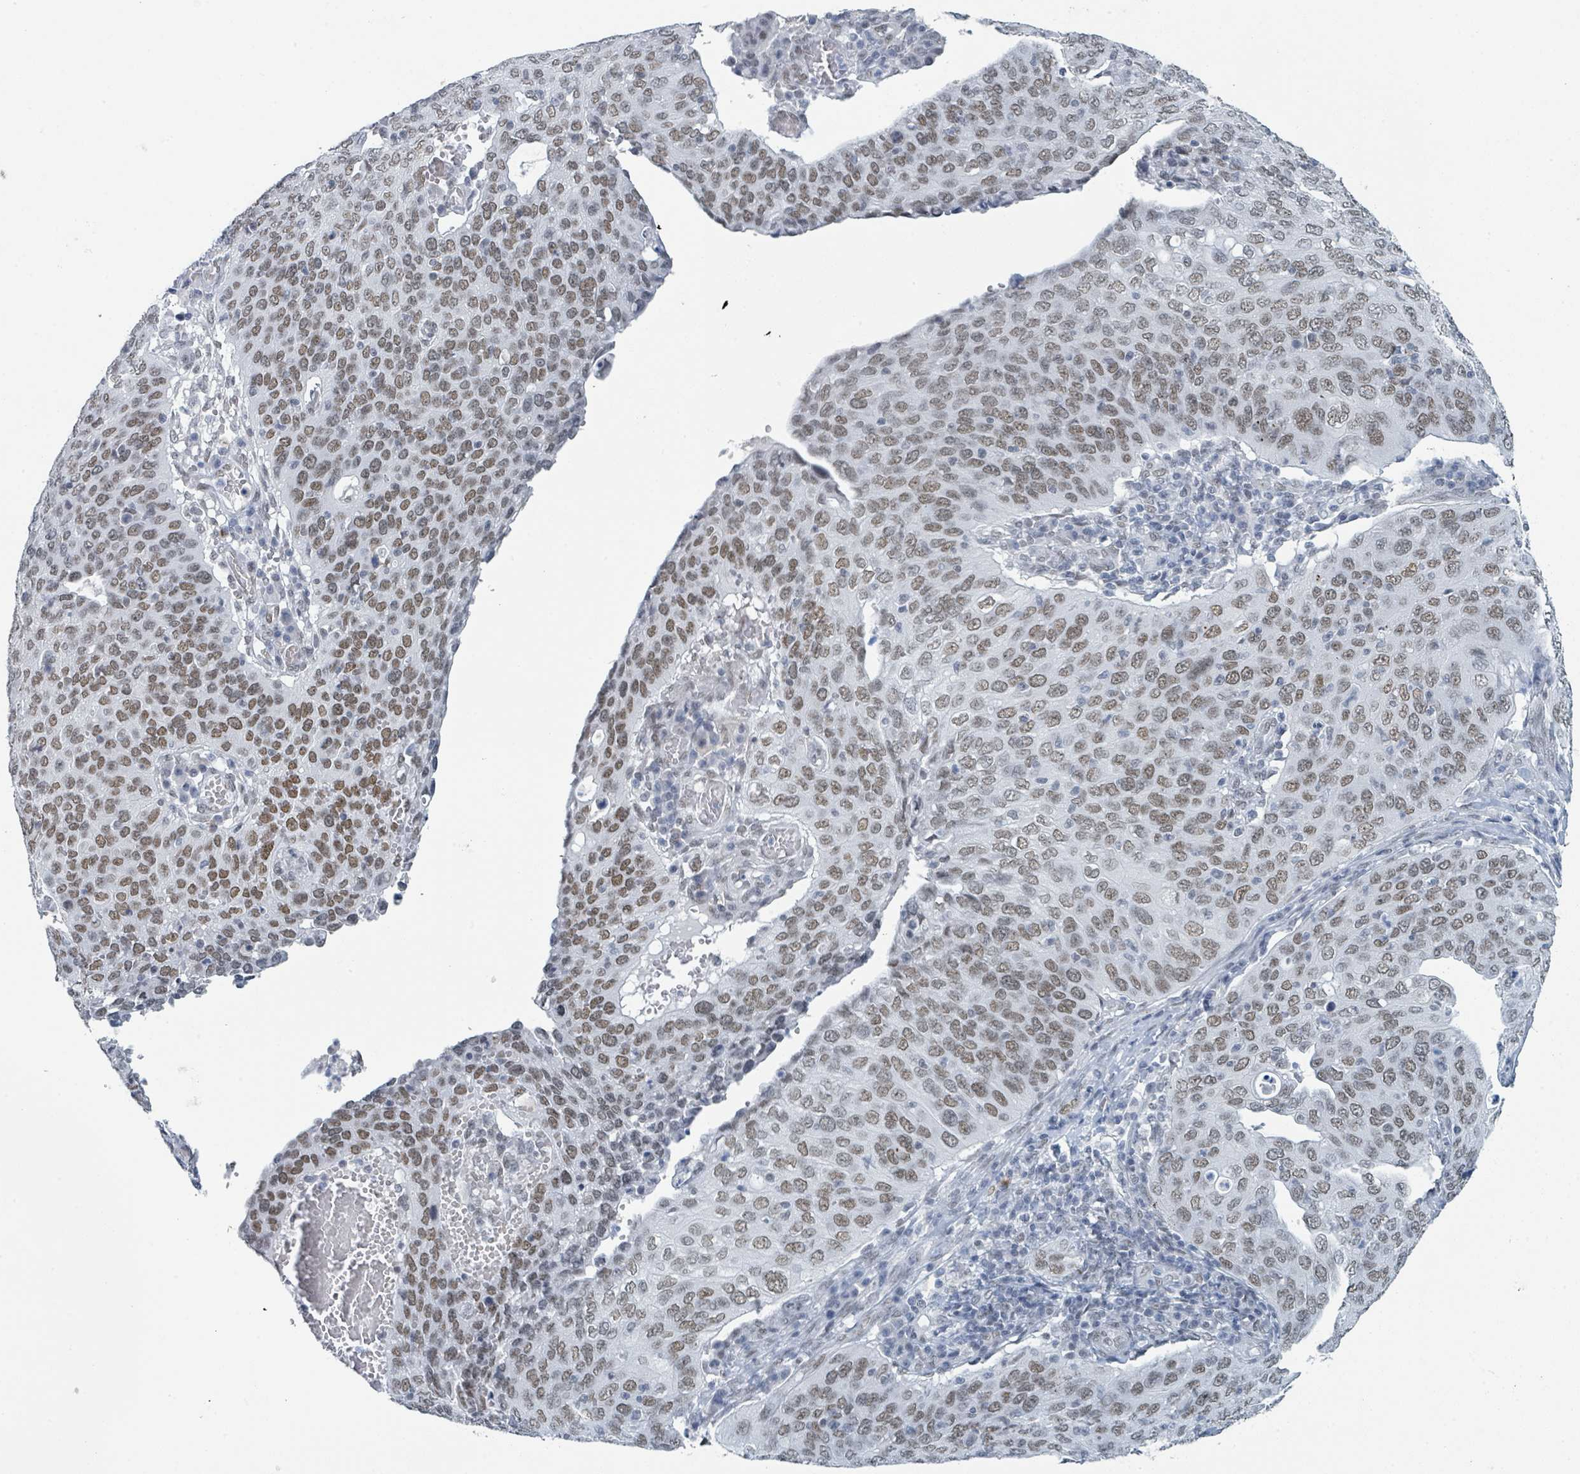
{"staining": {"intensity": "moderate", "quantity": ">75%", "location": "nuclear"}, "tissue": "cervical cancer", "cell_type": "Tumor cells", "image_type": "cancer", "snomed": [{"axis": "morphology", "description": "Squamous cell carcinoma, NOS"}, {"axis": "topography", "description": "Cervix"}], "caption": "A histopathology image of human cervical cancer (squamous cell carcinoma) stained for a protein reveals moderate nuclear brown staining in tumor cells.", "gene": "EHMT2", "patient": {"sex": "female", "age": 36}}